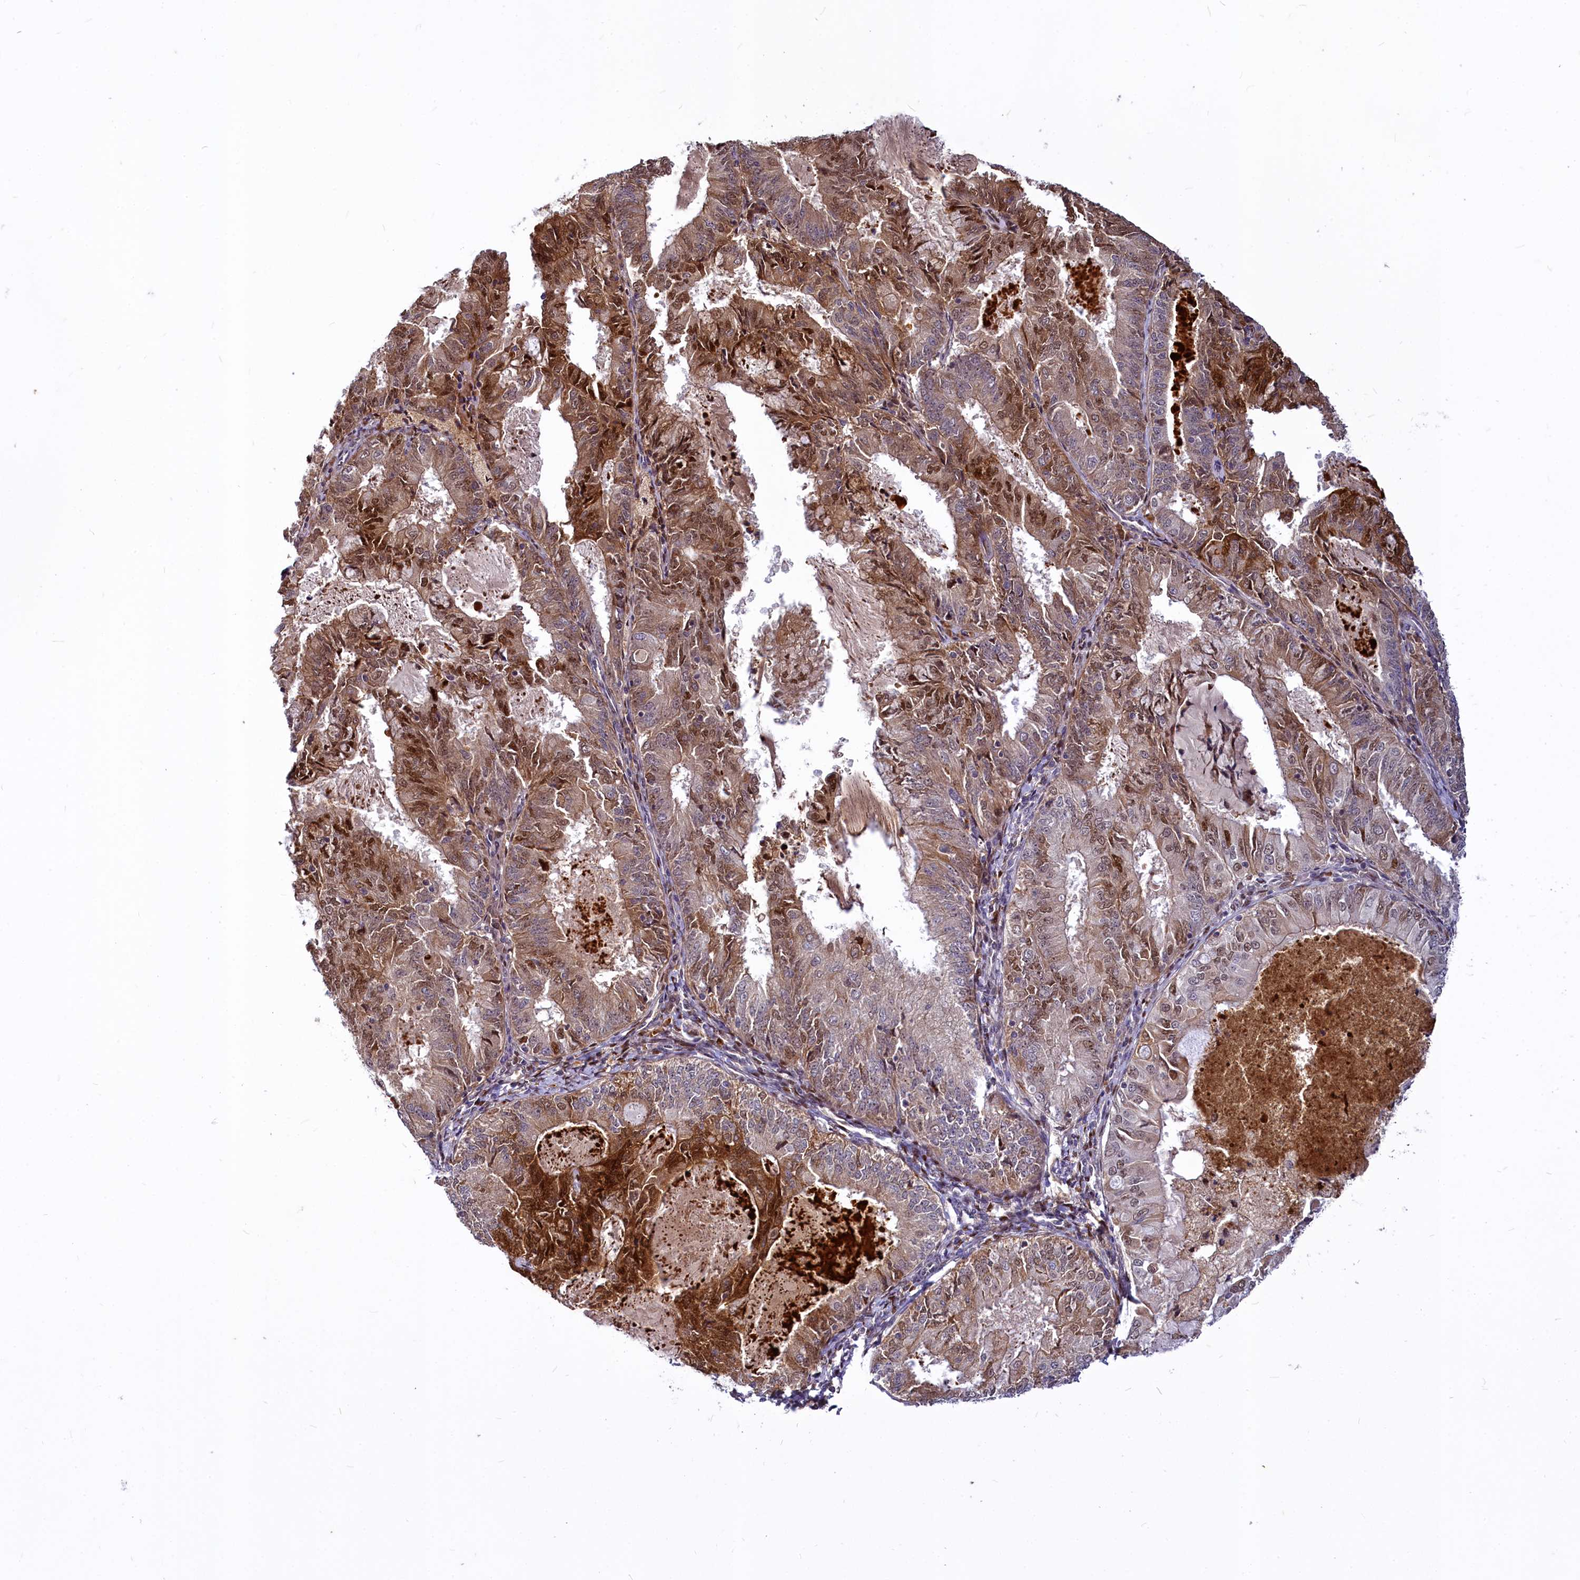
{"staining": {"intensity": "moderate", "quantity": ">75%", "location": "cytoplasmic/membranous,nuclear"}, "tissue": "endometrial cancer", "cell_type": "Tumor cells", "image_type": "cancer", "snomed": [{"axis": "morphology", "description": "Adenocarcinoma, NOS"}, {"axis": "topography", "description": "Endometrium"}], "caption": "Immunohistochemistry staining of endometrial cancer, which reveals medium levels of moderate cytoplasmic/membranous and nuclear staining in approximately >75% of tumor cells indicating moderate cytoplasmic/membranous and nuclear protein positivity. The staining was performed using DAB (brown) for protein detection and nuclei were counterstained in hematoxylin (blue).", "gene": "MAML2", "patient": {"sex": "female", "age": 57}}